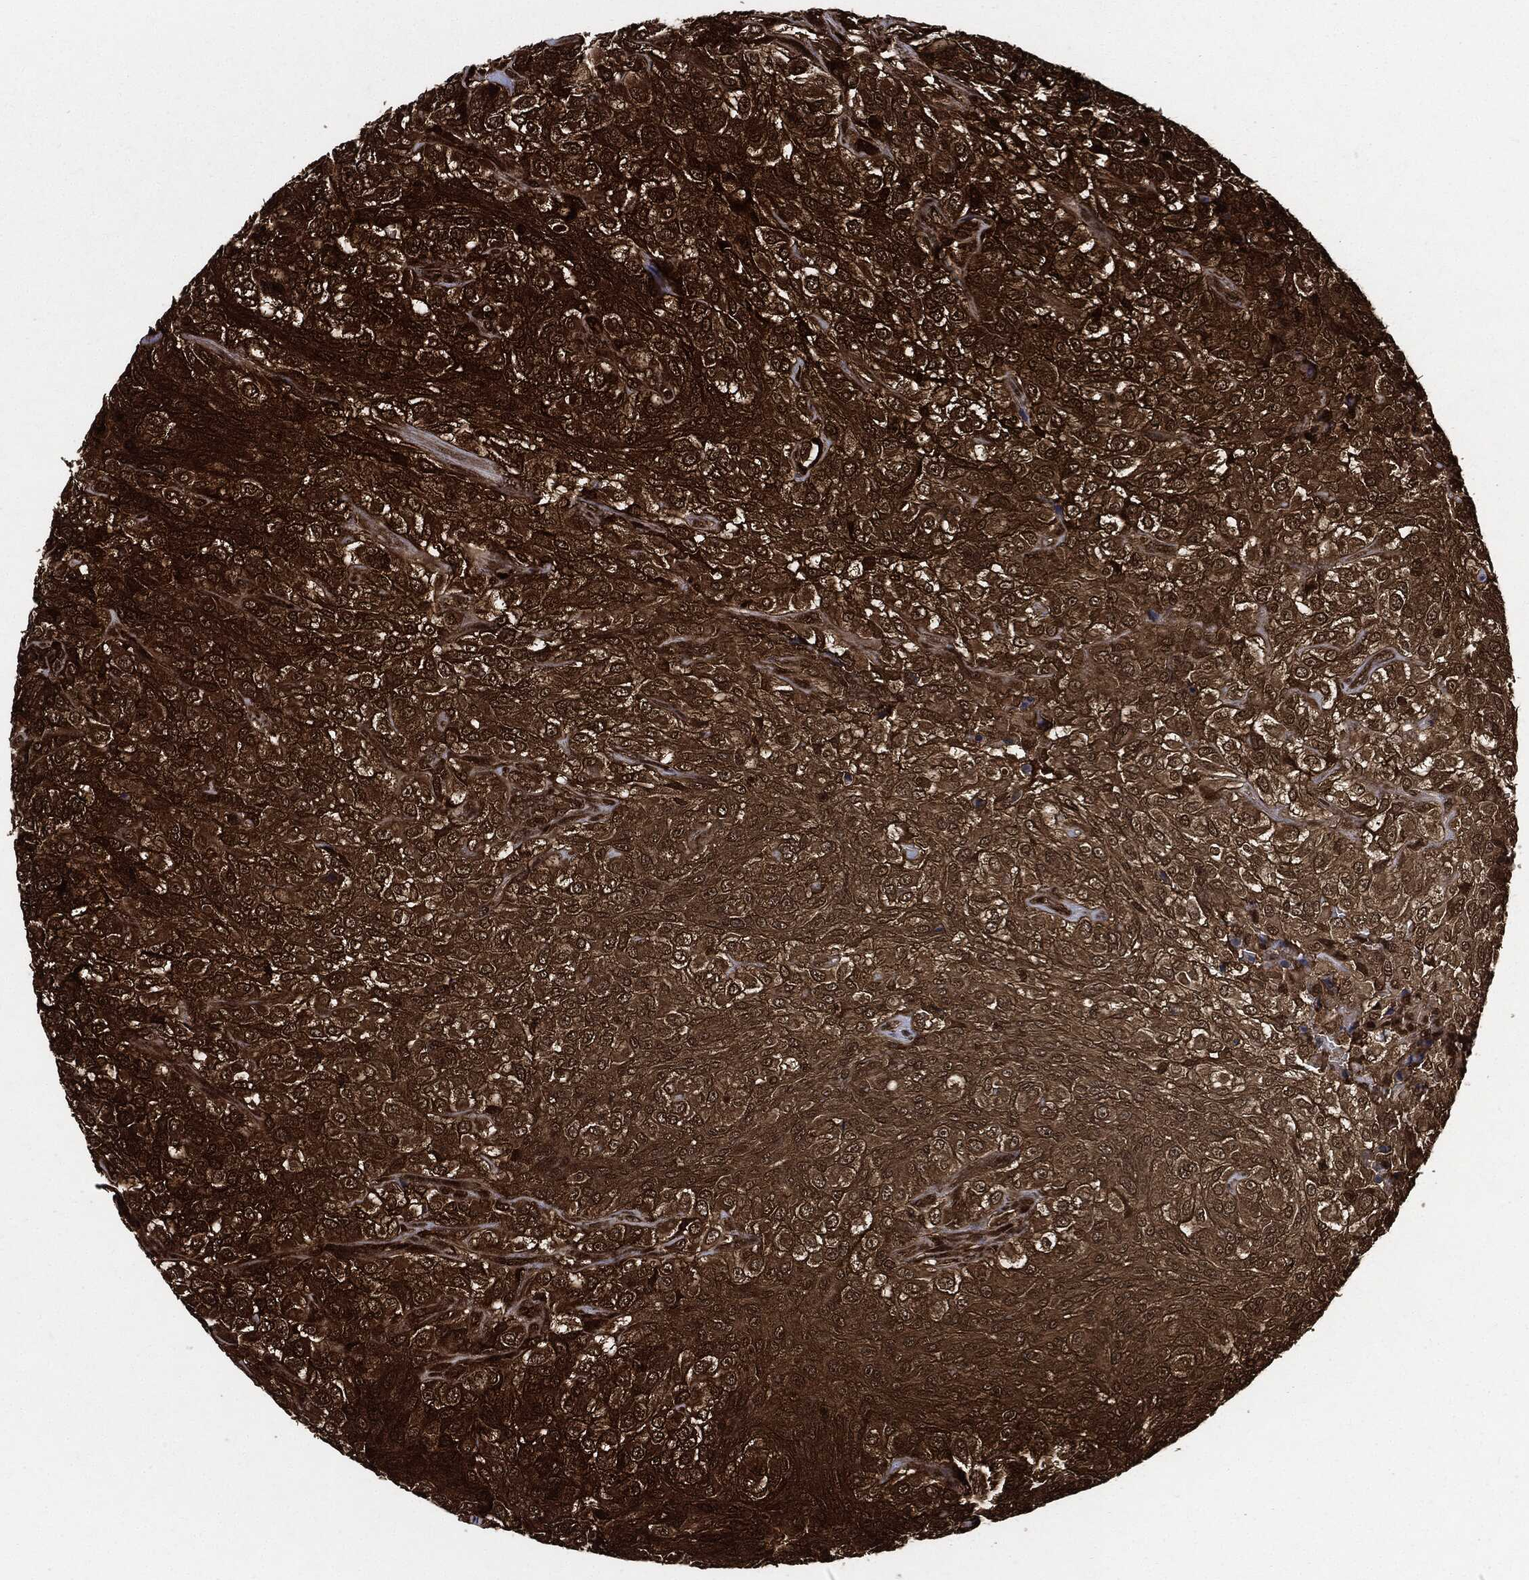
{"staining": {"intensity": "strong", "quantity": ">75%", "location": "cytoplasmic/membranous"}, "tissue": "urothelial cancer", "cell_type": "Tumor cells", "image_type": "cancer", "snomed": [{"axis": "morphology", "description": "Urothelial carcinoma, High grade"}, {"axis": "topography", "description": "Urinary bladder"}], "caption": "Immunohistochemical staining of urothelial carcinoma (high-grade) displays strong cytoplasmic/membranous protein positivity in about >75% of tumor cells. The staining is performed using DAB (3,3'-diaminobenzidine) brown chromogen to label protein expression. The nuclei are counter-stained blue using hematoxylin.", "gene": "YWHAB", "patient": {"sex": "male", "age": 56}}